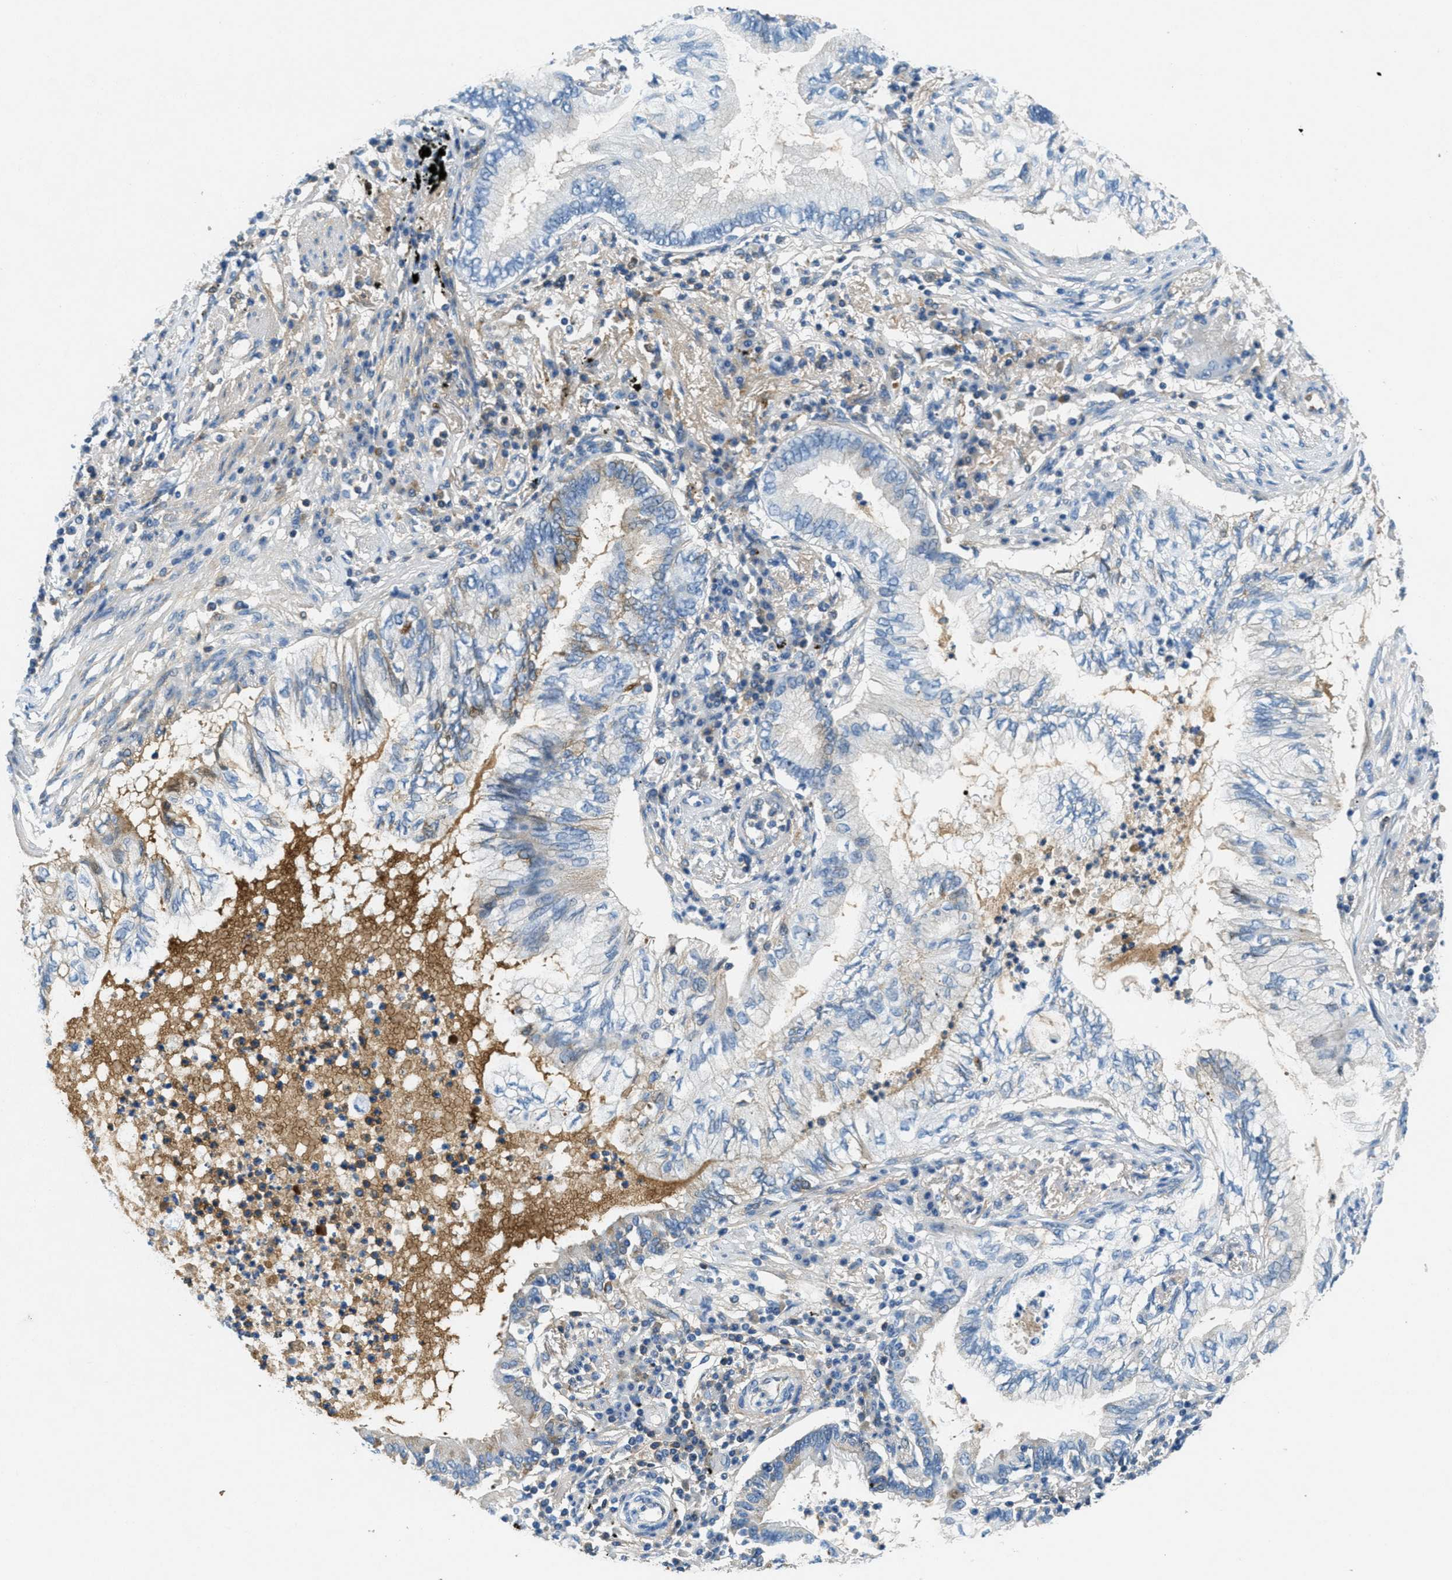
{"staining": {"intensity": "negative", "quantity": "none", "location": "none"}, "tissue": "lung cancer", "cell_type": "Tumor cells", "image_type": "cancer", "snomed": [{"axis": "morphology", "description": "Normal tissue, NOS"}, {"axis": "morphology", "description": "Adenocarcinoma, NOS"}, {"axis": "topography", "description": "Bronchus"}, {"axis": "topography", "description": "Lung"}], "caption": "Tumor cells are negative for protein expression in human adenocarcinoma (lung).", "gene": "A2M", "patient": {"sex": "female", "age": 70}}